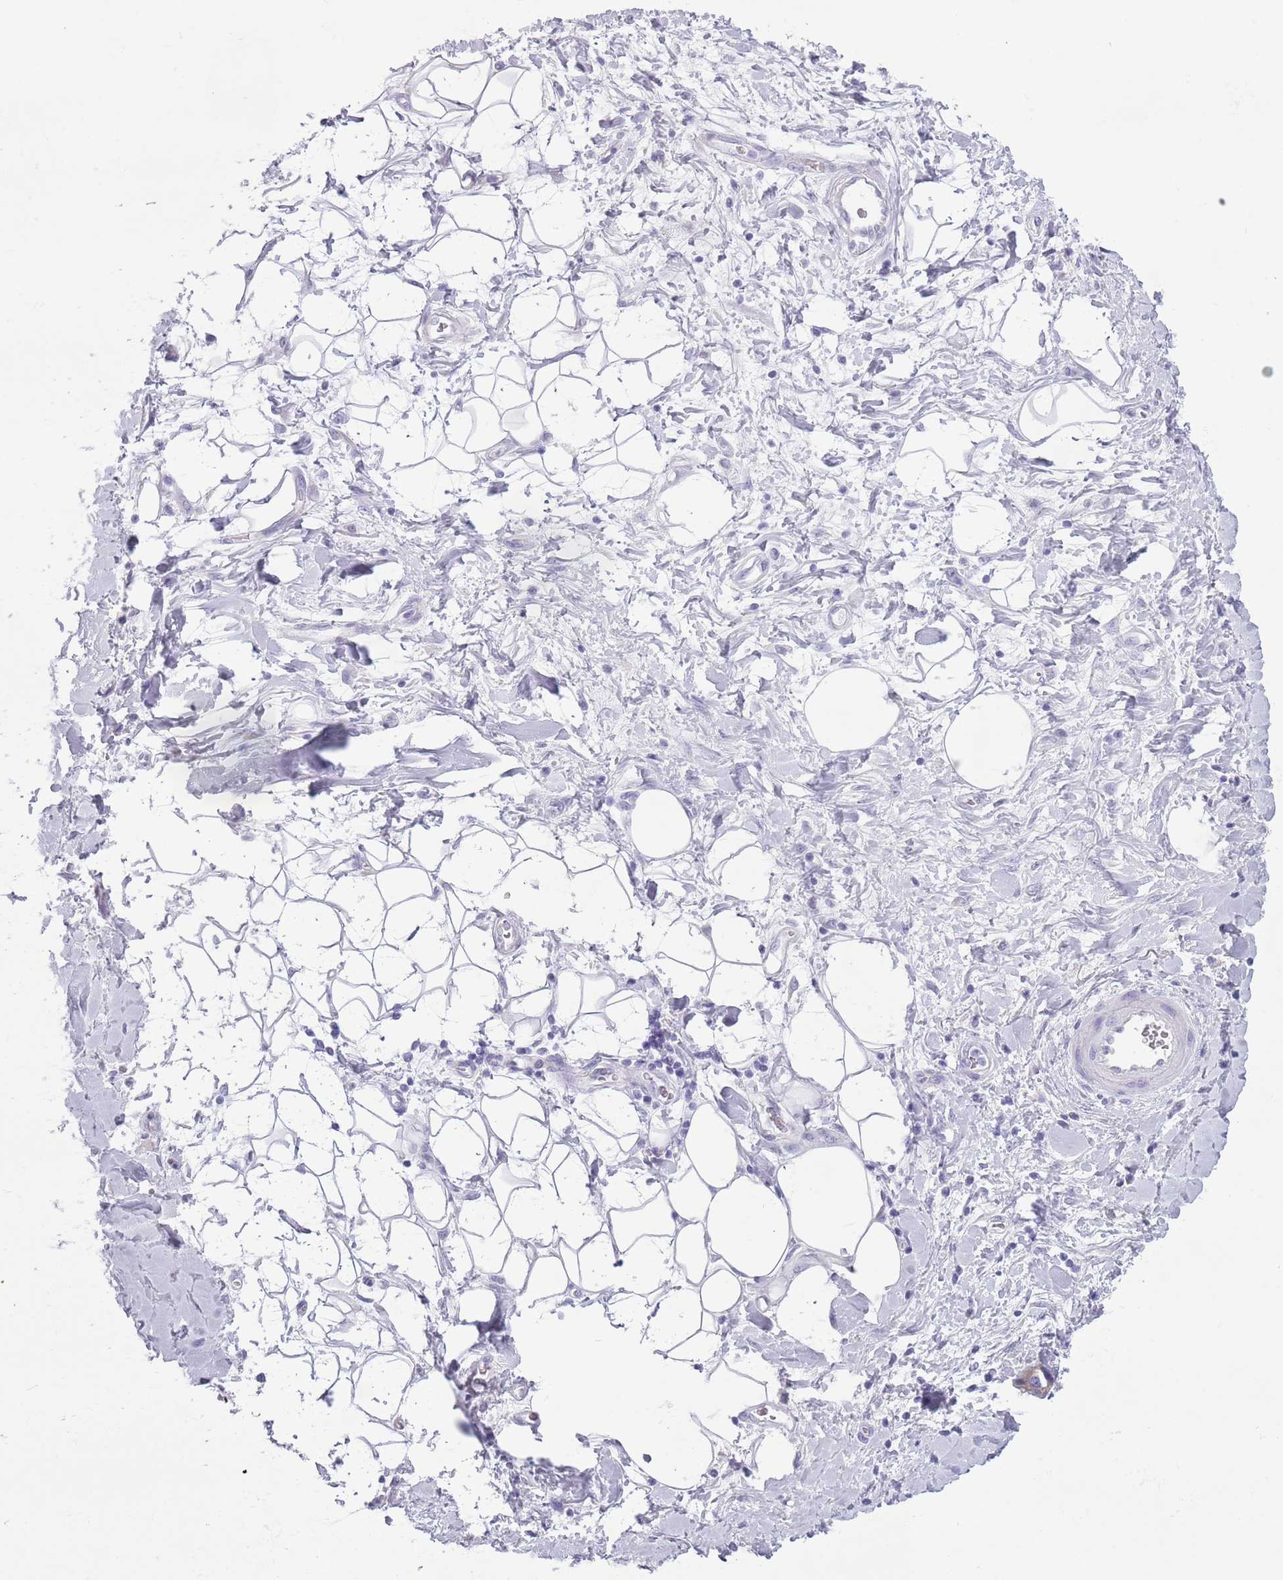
{"staining": {"intensity": "negative", "quantity": "none", "location": "none"}, "tissue": "adipose tissue", "cell_type": "Adipocytes", "image_type": "normal", "snomed": [{"axis": "morphology", "description": "Normal tissue, NOS"}, {"axis": "morphology", "description": "Adenocarcinoma, NOS"}, {"axis": "topography", "description": "Pancreas"}, {"axis": "topography", "description": "Peripheral nerve tissue"}], "caption": "Immunohistochemical staining of unremarkable human adipose tissue demonstrates no significant positivity in adipocytes.", "gene": "HYOU1", "patient": {"sex": "male", "age": 59}}